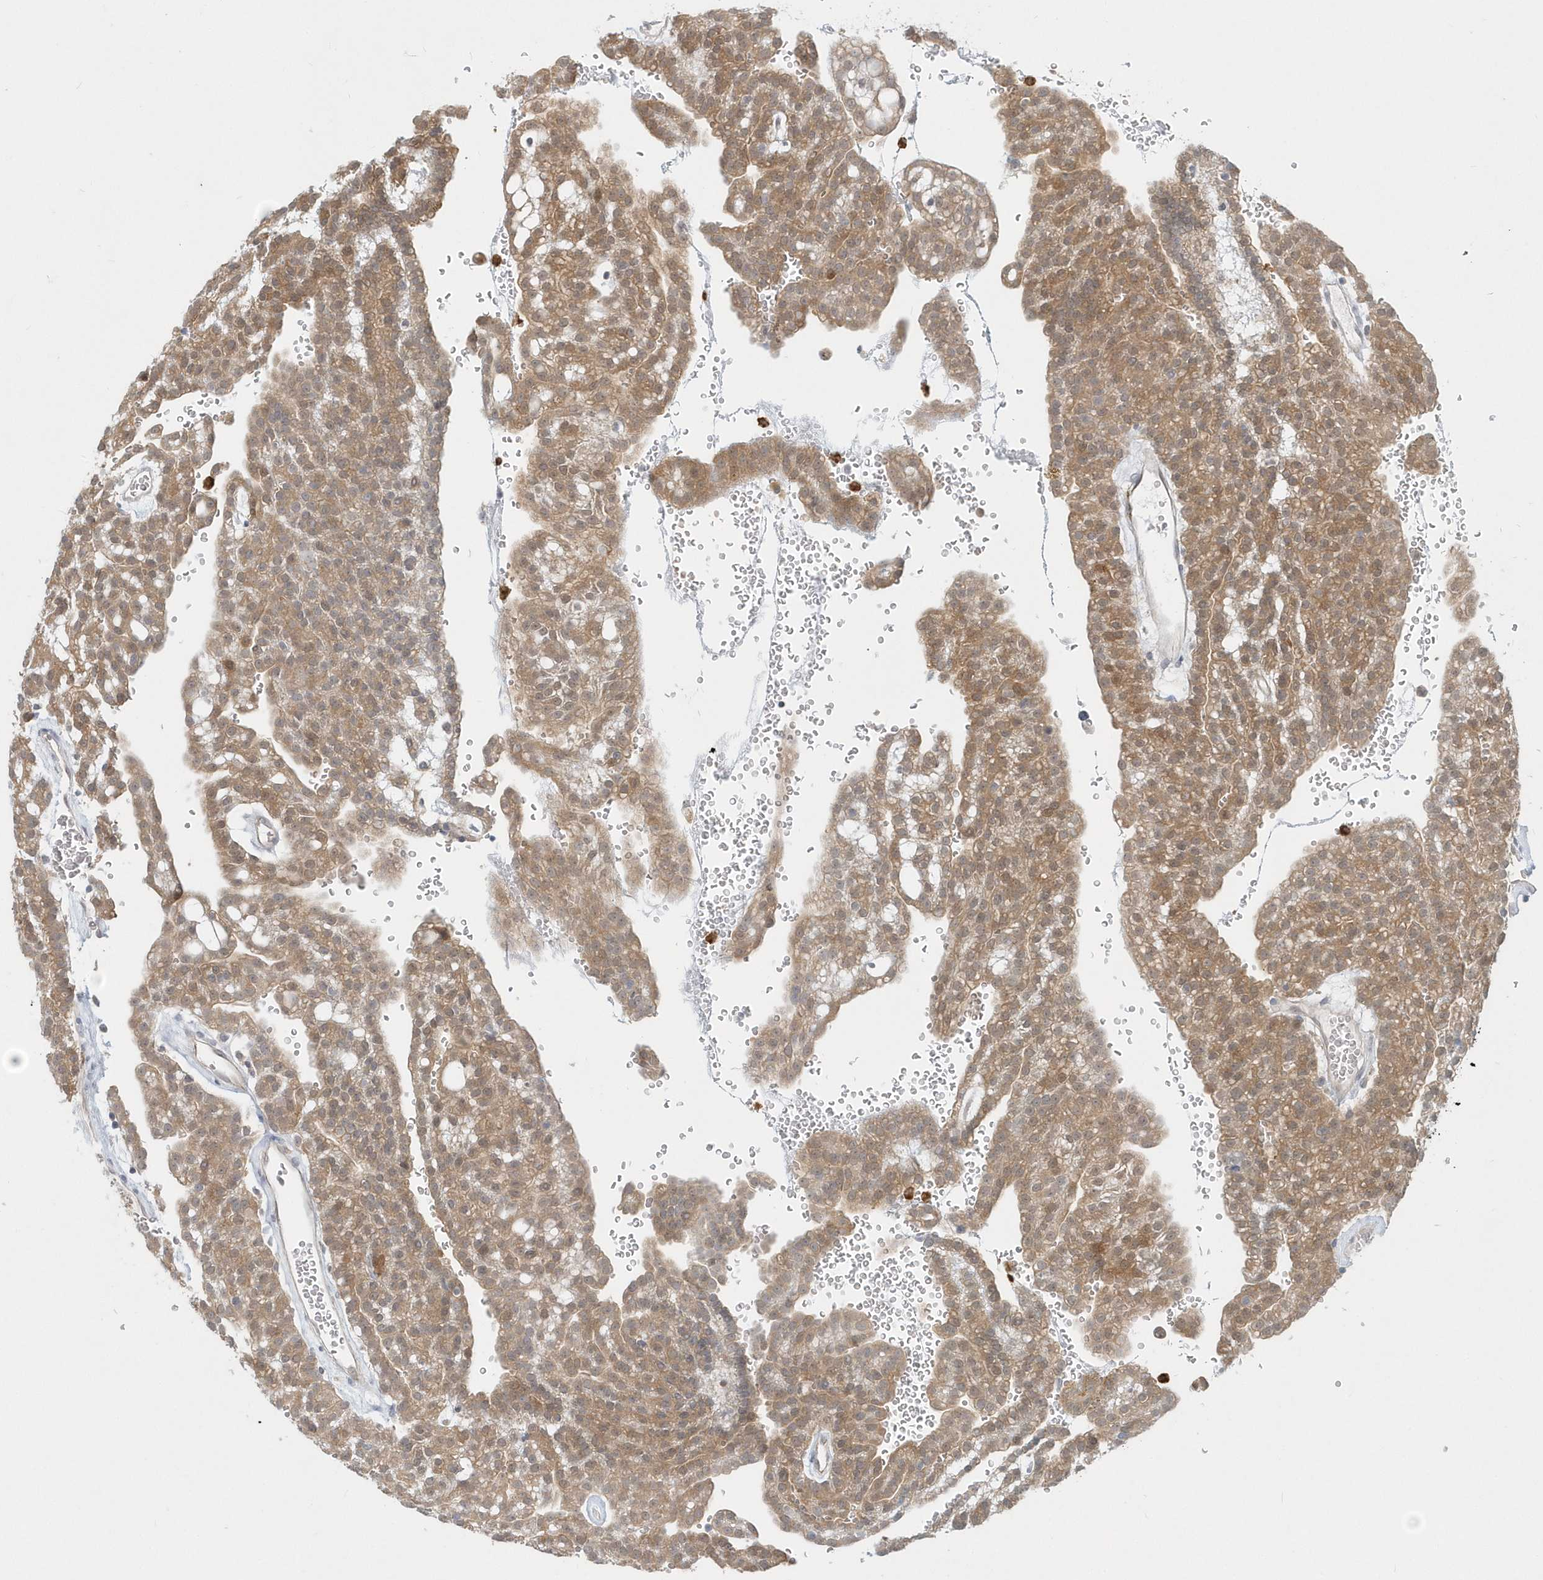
{"staining": {"intensity": "moderate", "quantity": ">75%", "location": "cytoplasmic/membranous"}, "tissue": "renal cancer", "cell_type": "Tumor cells", "image_type": "cancer", "snomed": [{"axis": "morphology", "description": "Adenocarcinoma, NOS"}, {"axis": "topography", "description": "Kidney"}], "caption": "IHC histopathology image of neoplastic tissue: renal adenocarcinoma stained using immunohistochemistry (IHC) exhibits medium levels of moderate protein expression localized specifically in the cytoplasmic/membranous of tumor cells, appearing as a cytoplasmic/membranous brown color.", "gene": "RNF7", "patient": {"sex": "male", "age": 63}}